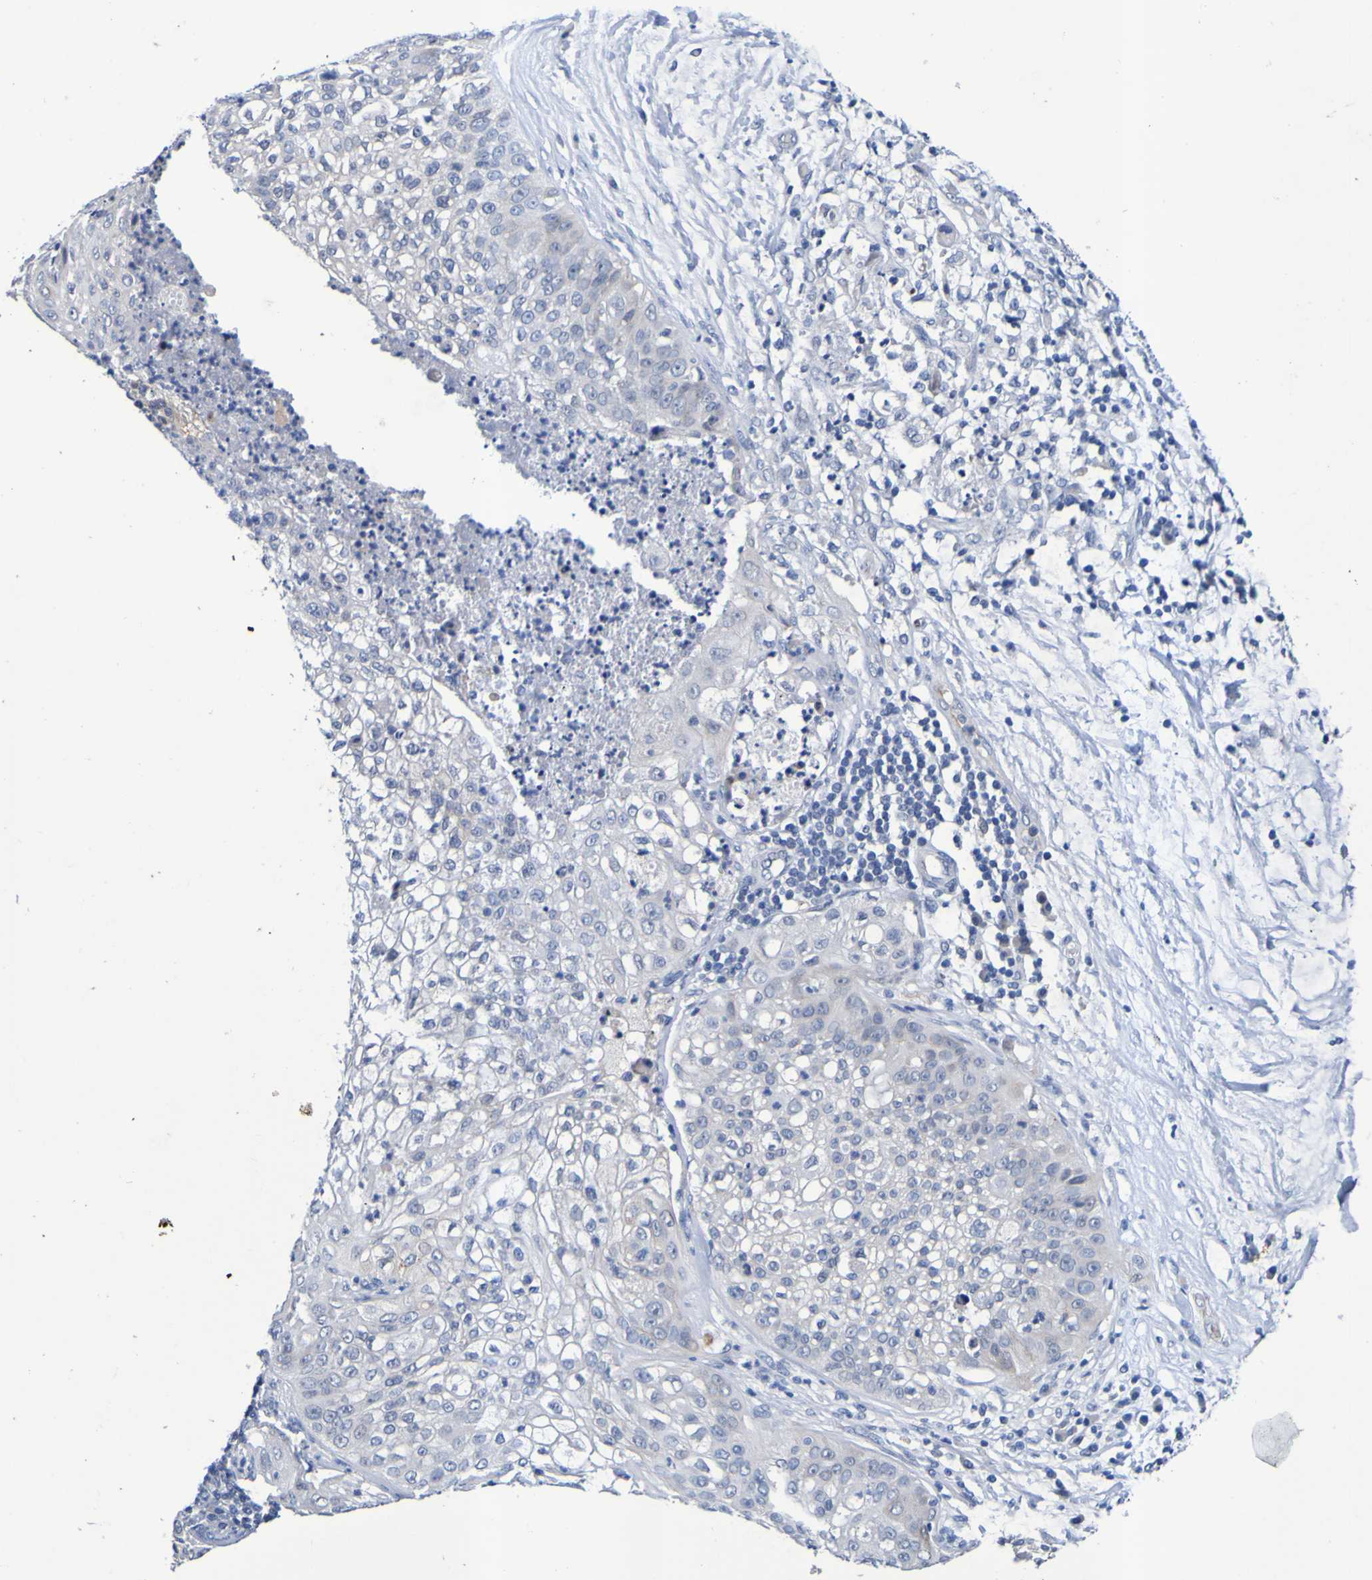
{"staining": {"intensity": "negative", "quantity": "none", "location": "none"}, "tissue": "lung cancer", "cell_type": "Tumor cells", "image_type": "cancer", "snomed": [{"axis": "morphology", "description": "Inflammation, NOS"}, {"axis": "morphology", "description": "Squamous cell carcinoma, NOS"}, {"axis": "topography", "description": "Lymph node"}, {"axis": "topography", "description": "Soft tissue"}, {"axis": "topography", "description": "Lung"}], "caption": "This is an IHC photomicrograph of lung cancer (squamous cell carcinoma). There is no expression in tumor cells.", "gene": "VMA21", "patient": {"sex": "male", "age": 66}}